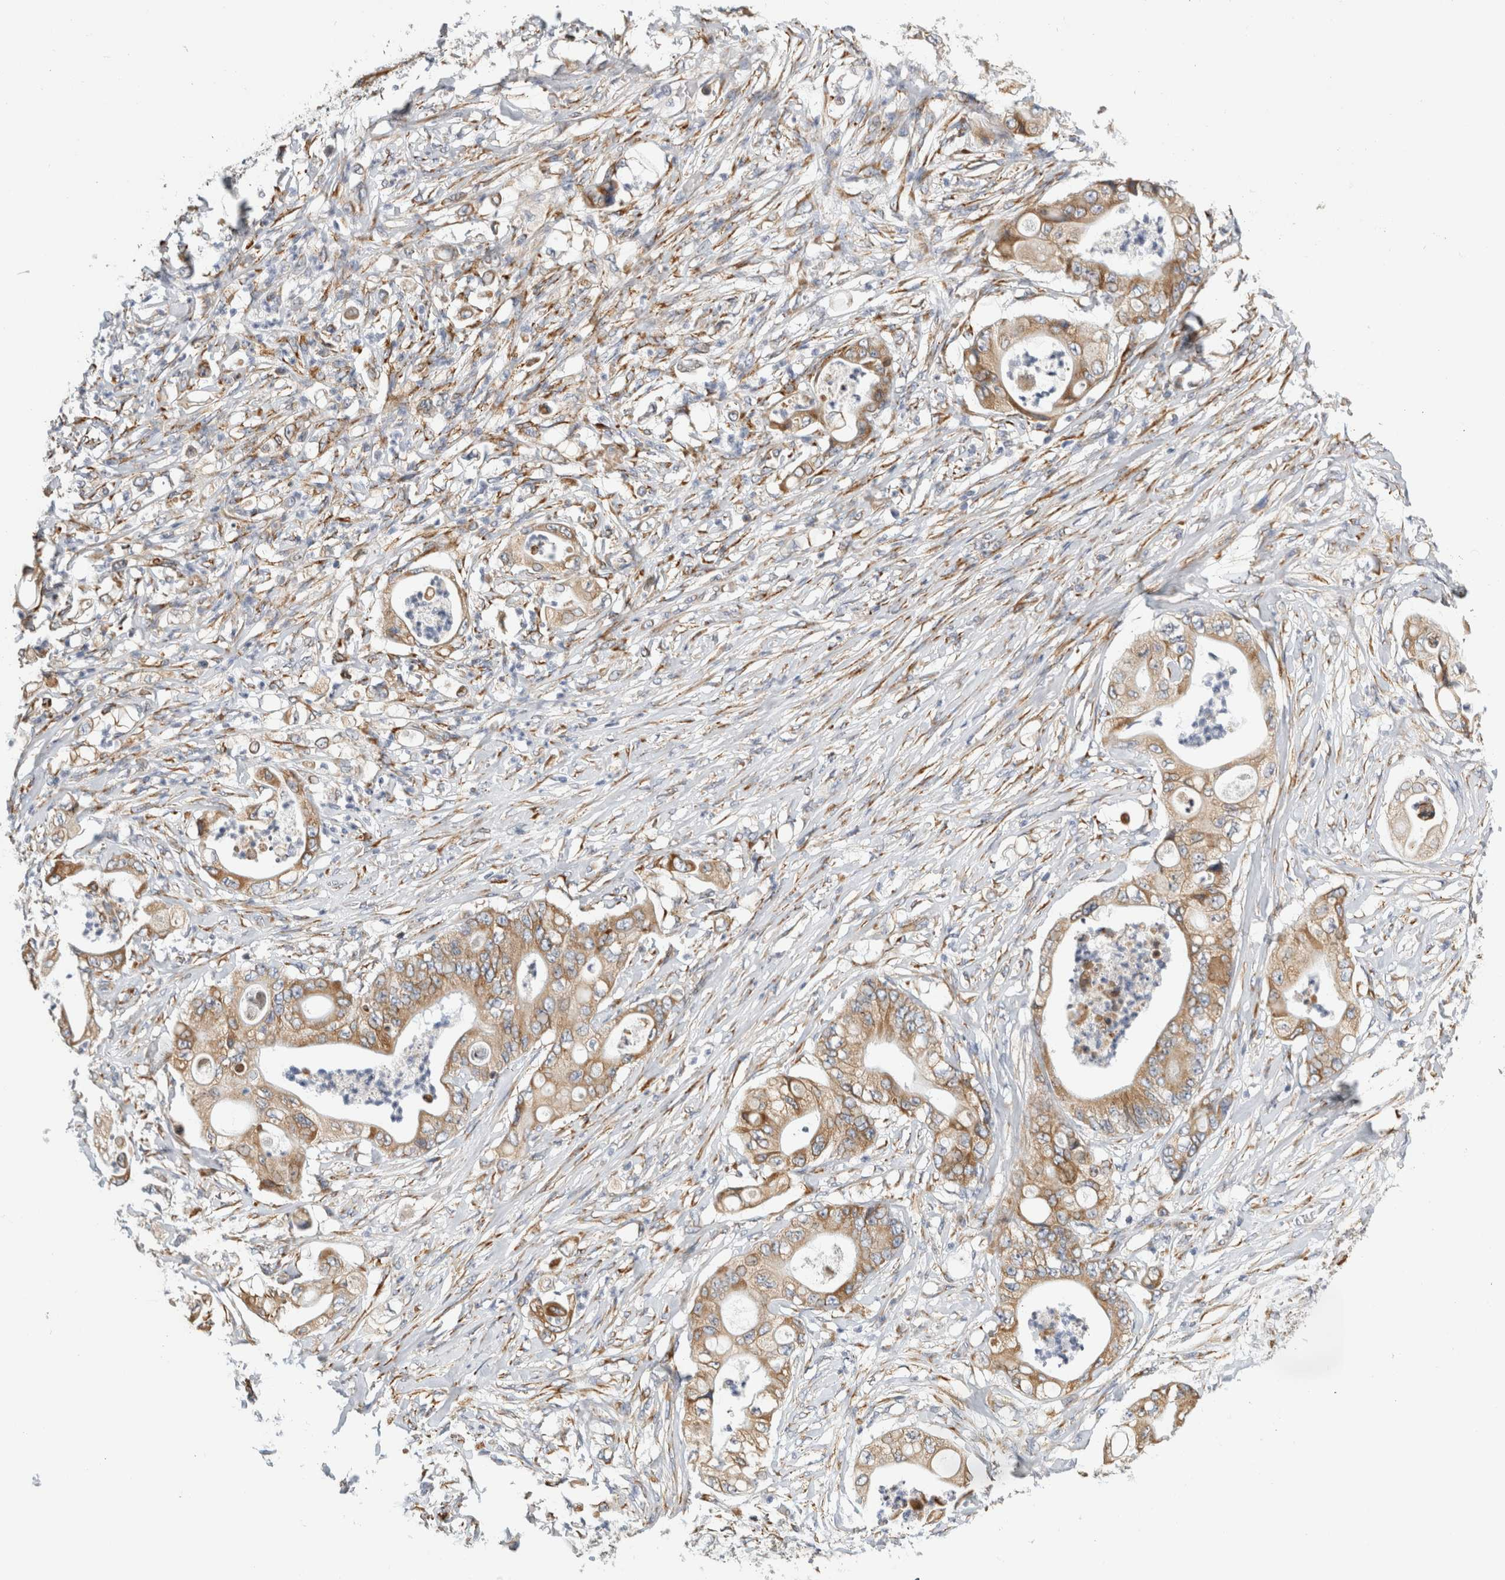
{"staining": {"intensity": "moderate", "quantity": ">75%", "location": "cytoplasmic/membranous"}, "tissue": "stomach cancer", "cell_type": "Tumor cells", "image_type": "cancer", "snomed": [{"axis": "morphology", "description": "Adenocarcinoma, NOS"}, {"axis": "topography", "description": "Stomach"}], "caption": "Tumor cells display medium levels of moderate cytoplasmic/membranous positivity in about >75% of cells in human stomach adenocarcinoma.", "gene": "RPN2", "patient": {"sex": "female", "age": 73}}